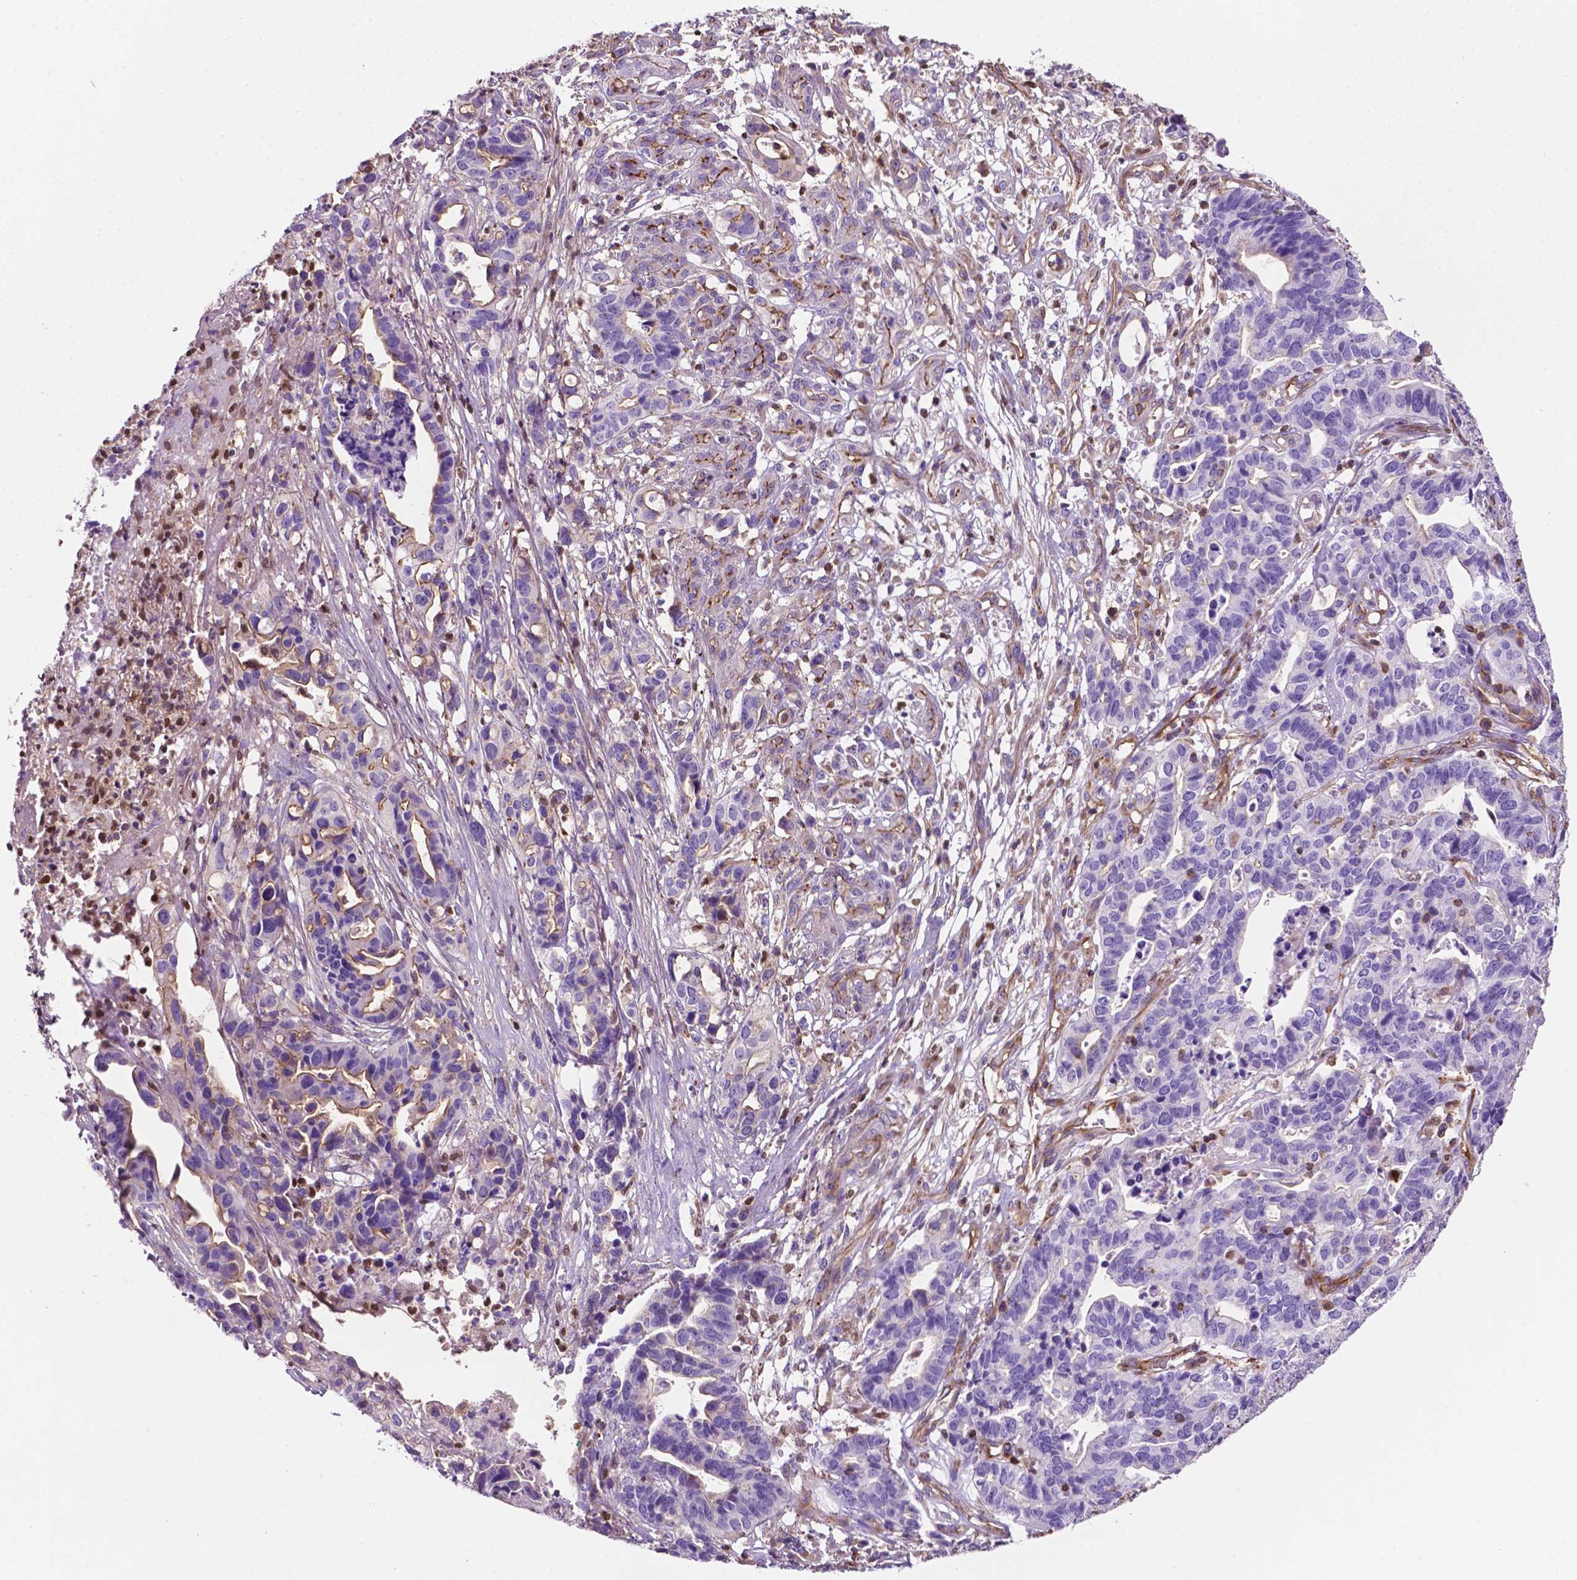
{"staining": {"intensity": "negative", "quantity": "none", "location": "none"}, "tissue": "stomach cancer", "cell_type": "Tumor cells", "image_type": "cancer", "snomed": [{"axis": "morphology", "description": "Adenocarcinoma, NOS"}, {"axis": "topography", "description": "Stomach, upper"}], "caption": "A high-resolution histopathology image shows immunohistochemistry (IHC) staining of stomach cancer, which exhibits no significant staining in tumor cells.", "gene": "DCN", "patient": {"sex": "female", "age": 67}}